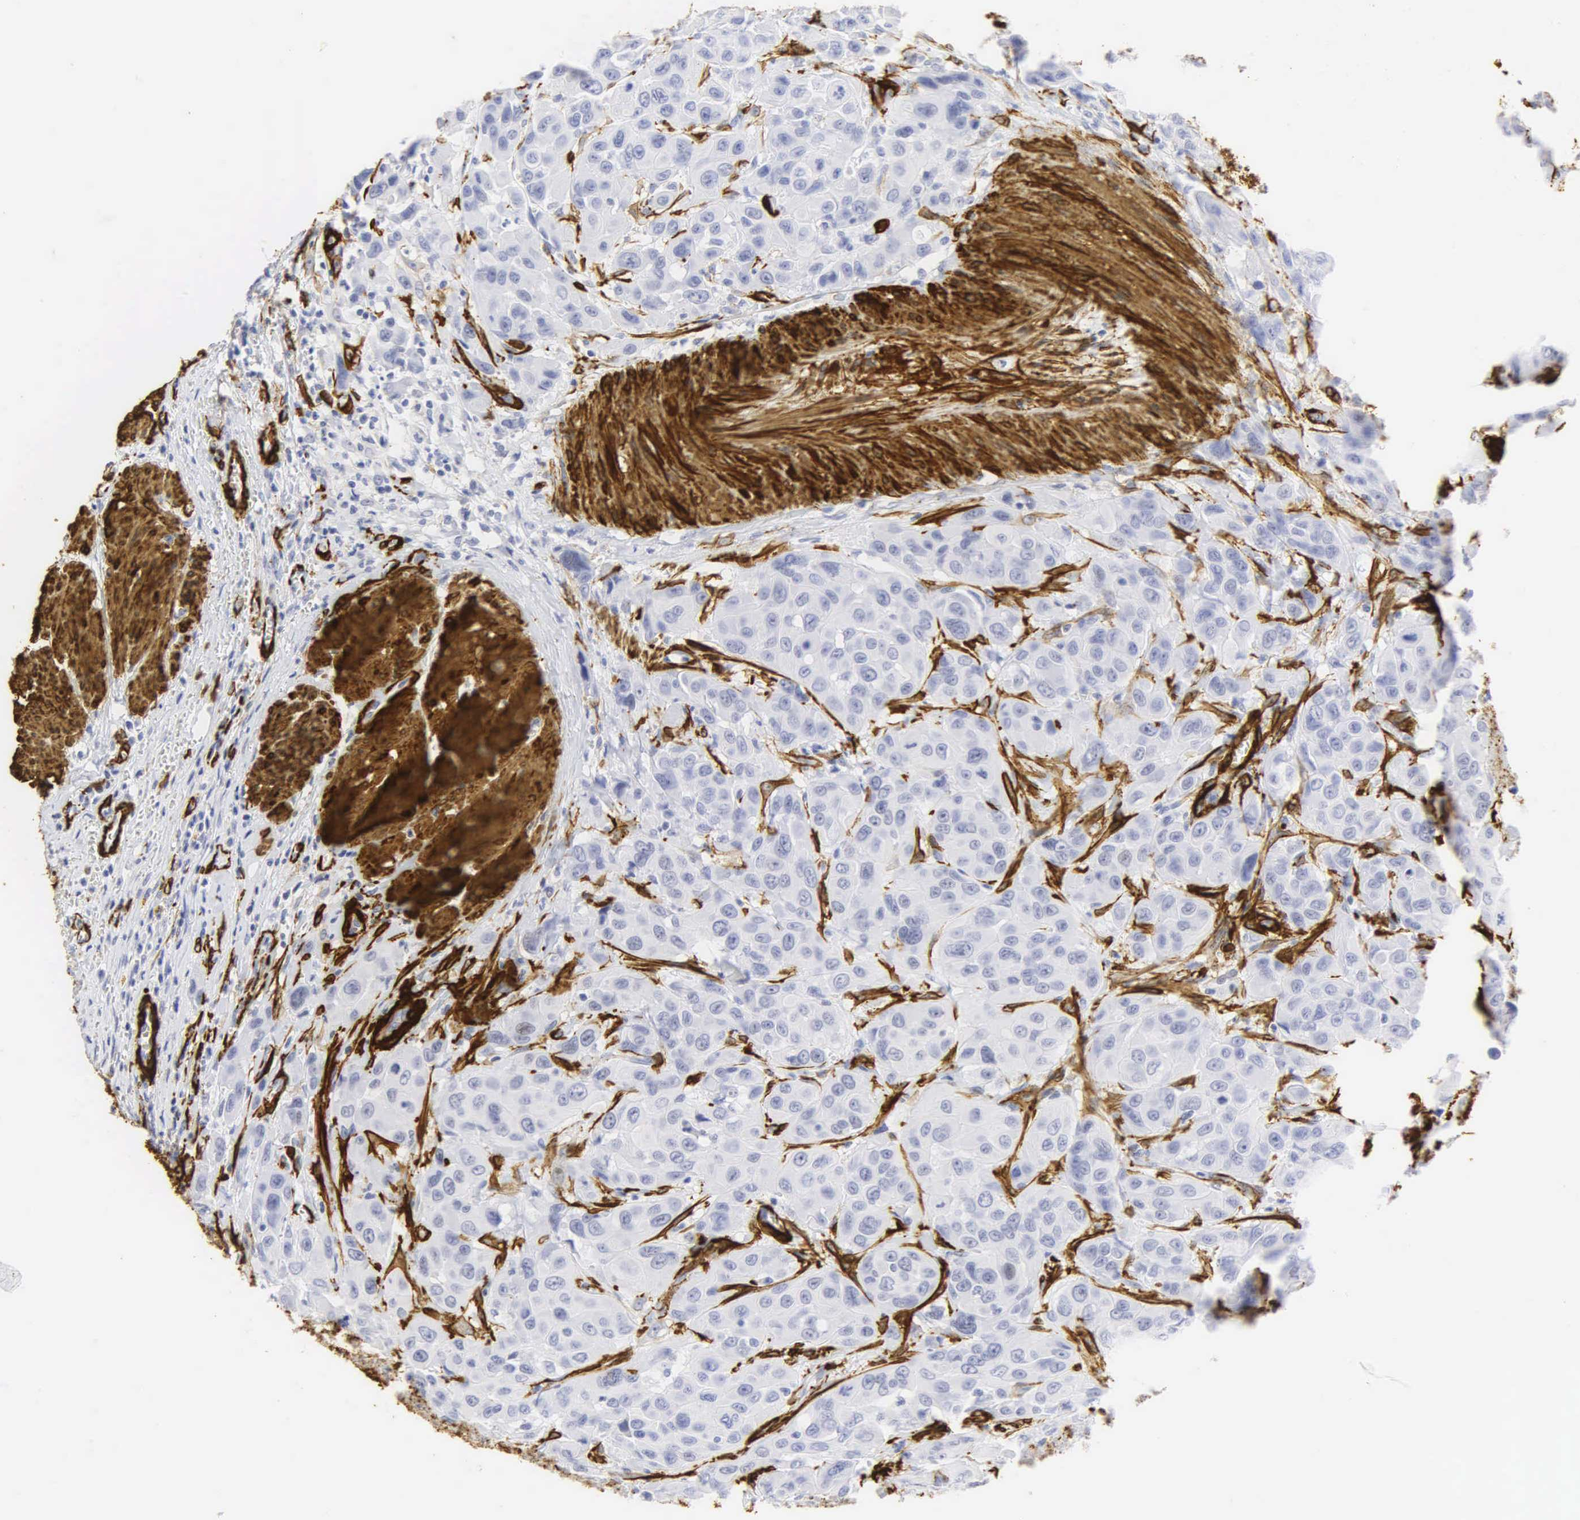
{"staining": {"intensity": "negative", "quantity": "none", "location": "none"}, "tissue": "urothelial cancer", "cell_type": "Tumor cells", "image_type": "cancer", "snomed": [{"axis": "morphology", "description": "Urothelial carcinoma, High grade"}, {"axis": "topography", "description": "Urinary bladder"}], "caption": "Immunohistochemical staining of urothelial cancer shows no significant expression in tumor cells. (DAB immunohistochemistry, high magnification).", "gene": "ACTA2", "patient": {"sex": "male", "age": 73}}